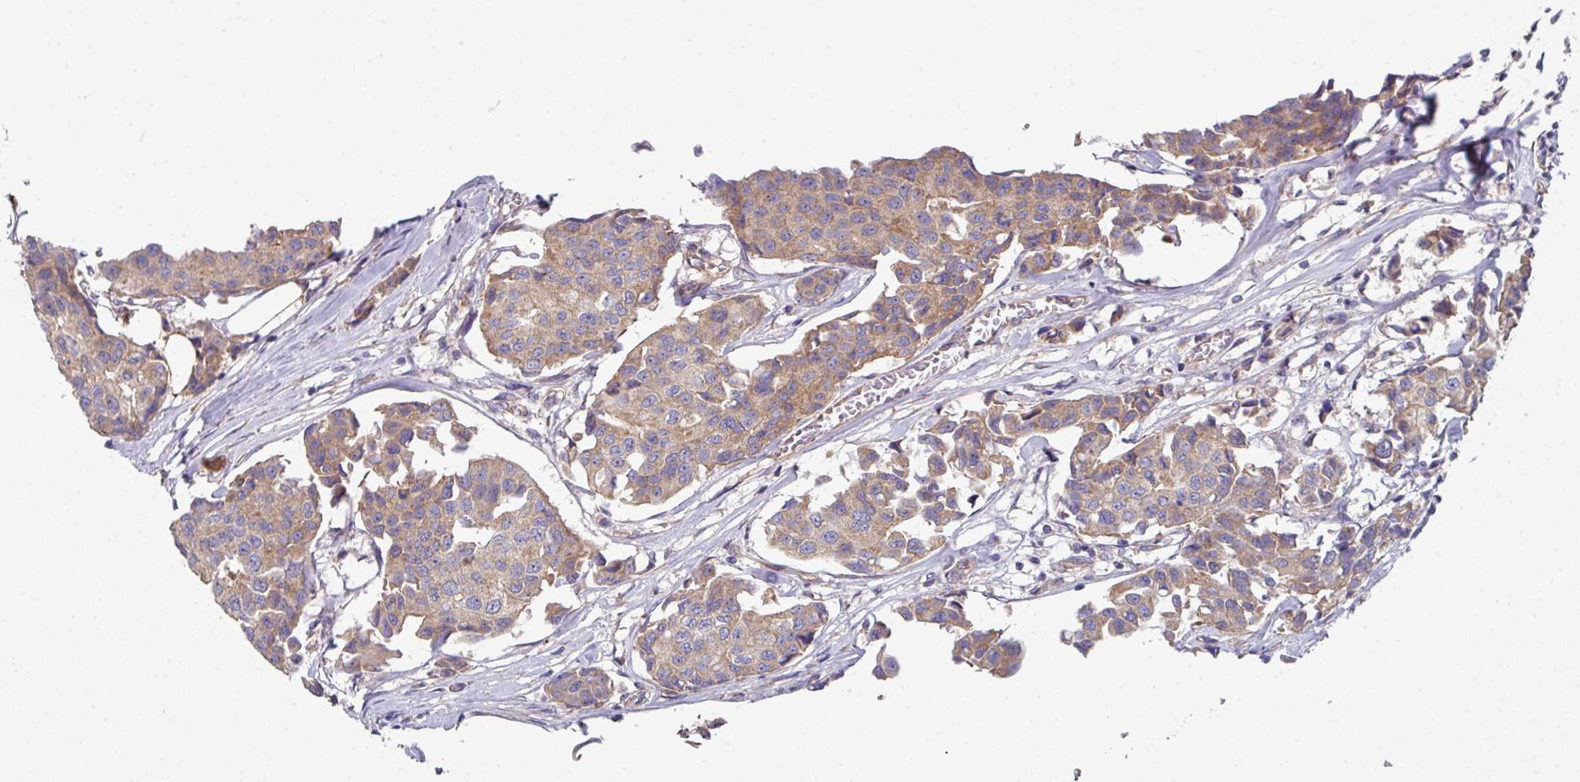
{"staining": {"intensity": "weak", "quantity": "25%-75%", "location": "cytoplasmic/membranous"}, "tissue": "breast cancer", "cell_type": "Tumor cells", "image_type": "cancer", "snomed": [{"axis": "morphology", "description": "Duct carcinoma"}, {"axis": "topography", "description": "Breast"}], "caption": "A histopathology image showing weak cytoplasmic/membranous expression in approximately 25%-75% of tumor cells in infiltrating ductal carcinoma (breast), as visualized by brown immunohistochemical staining.", "gene": "DCAF12L2", "patient": {"sex": "female", "age": 80}}